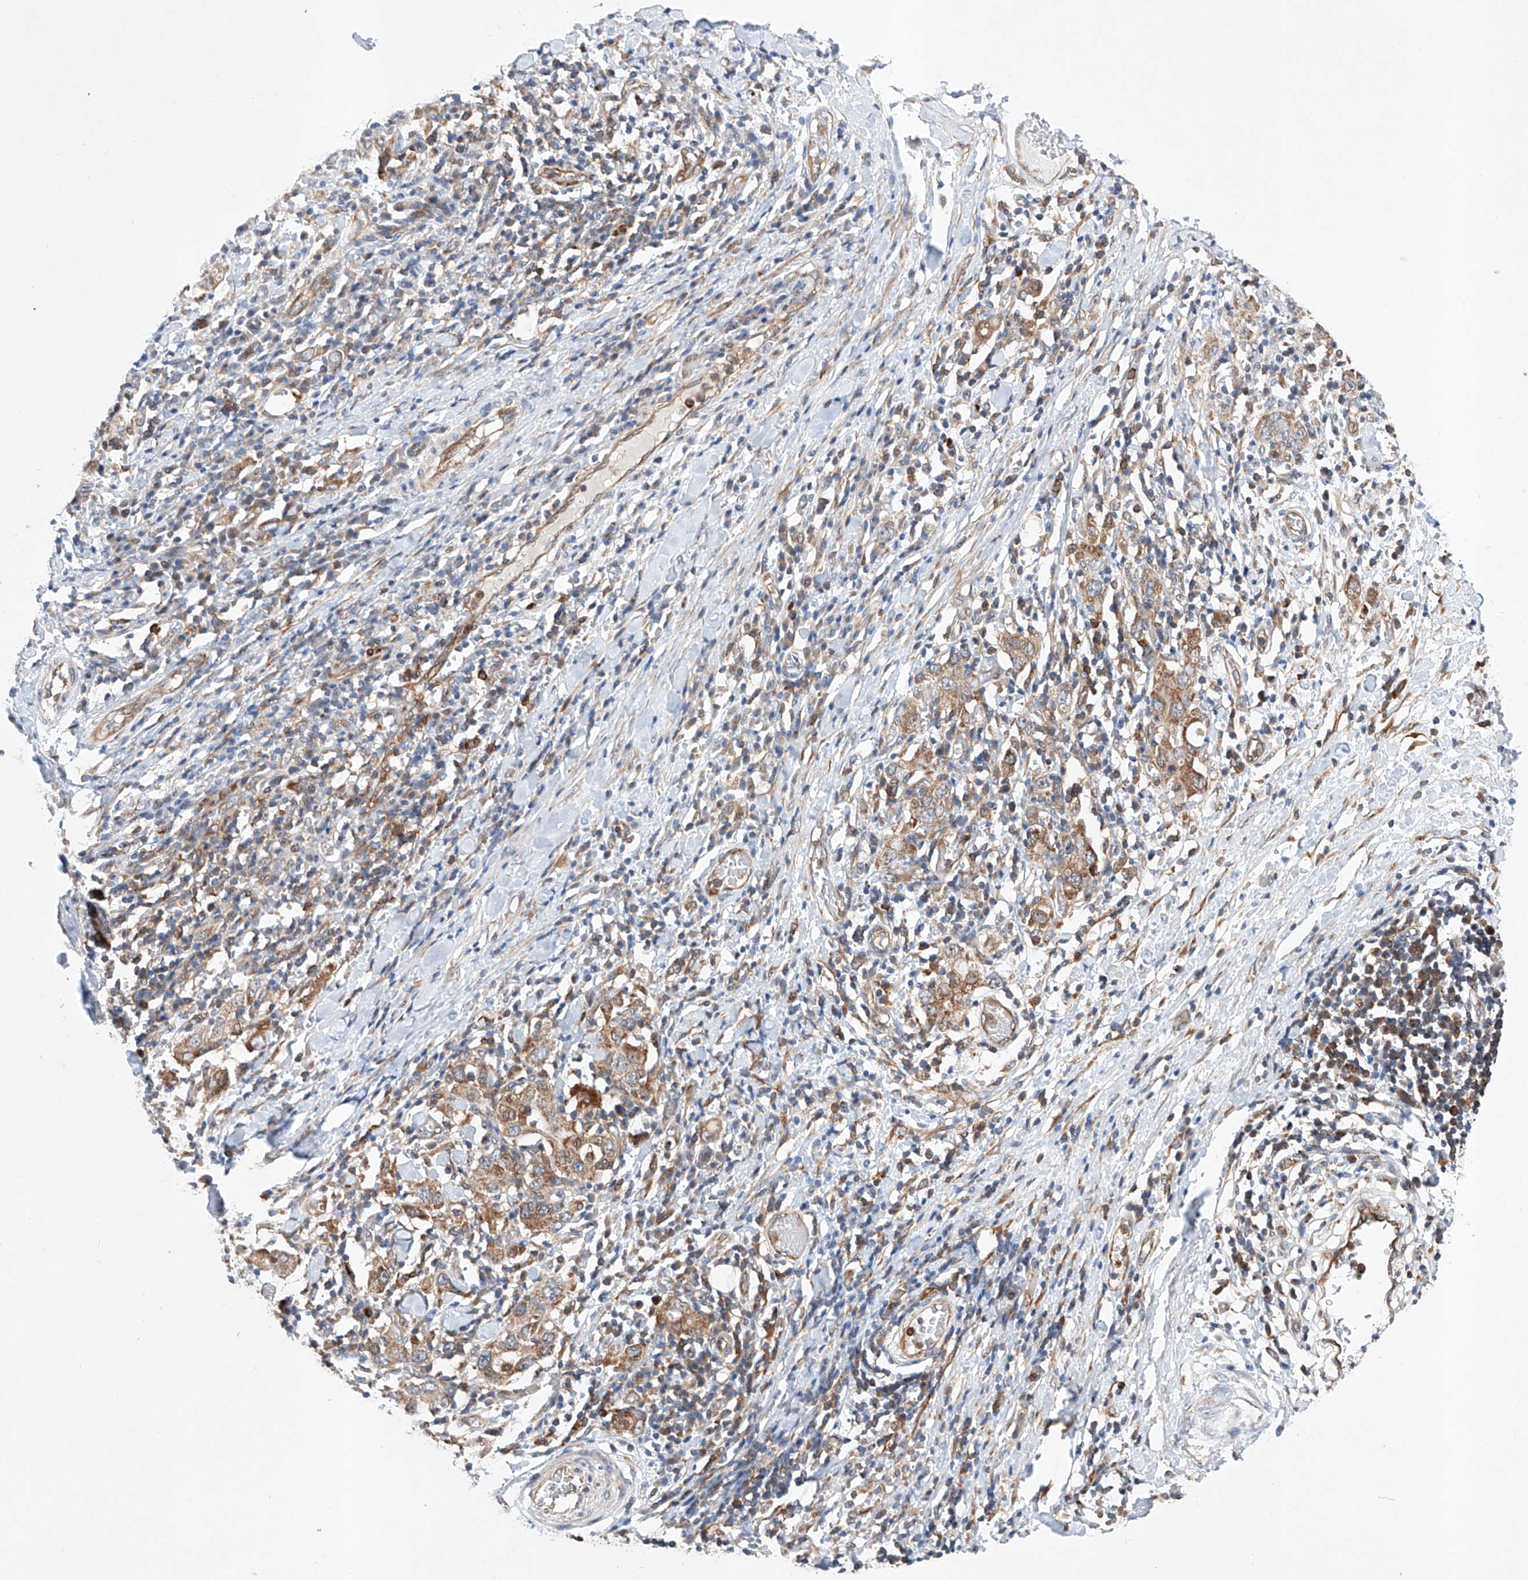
{"staining": {"intensity": "moderate", "quantity": "25%-75%", "location": "cytoplasmic/membranous"}, "tissue": "stomach cancer", "cell_type": "Tumor cells", "image_type": "cancer", "snomed": [{"axis": "morphology", "description": "Adenocarcinoma, NOS"}, {"axis": "topography", "description": "Stomach, upper"}], "caption": "An immunohistochemistry (IHC) photomicrograph of neoplastic tissue is shown. Protein staining in brown shows moderate cytoplasmic/membranous positivity in adenocarcinoma (stomach) within tumor cells.", "gene": "TIMM23", "patient": {"sex": "male", "age": 62}}